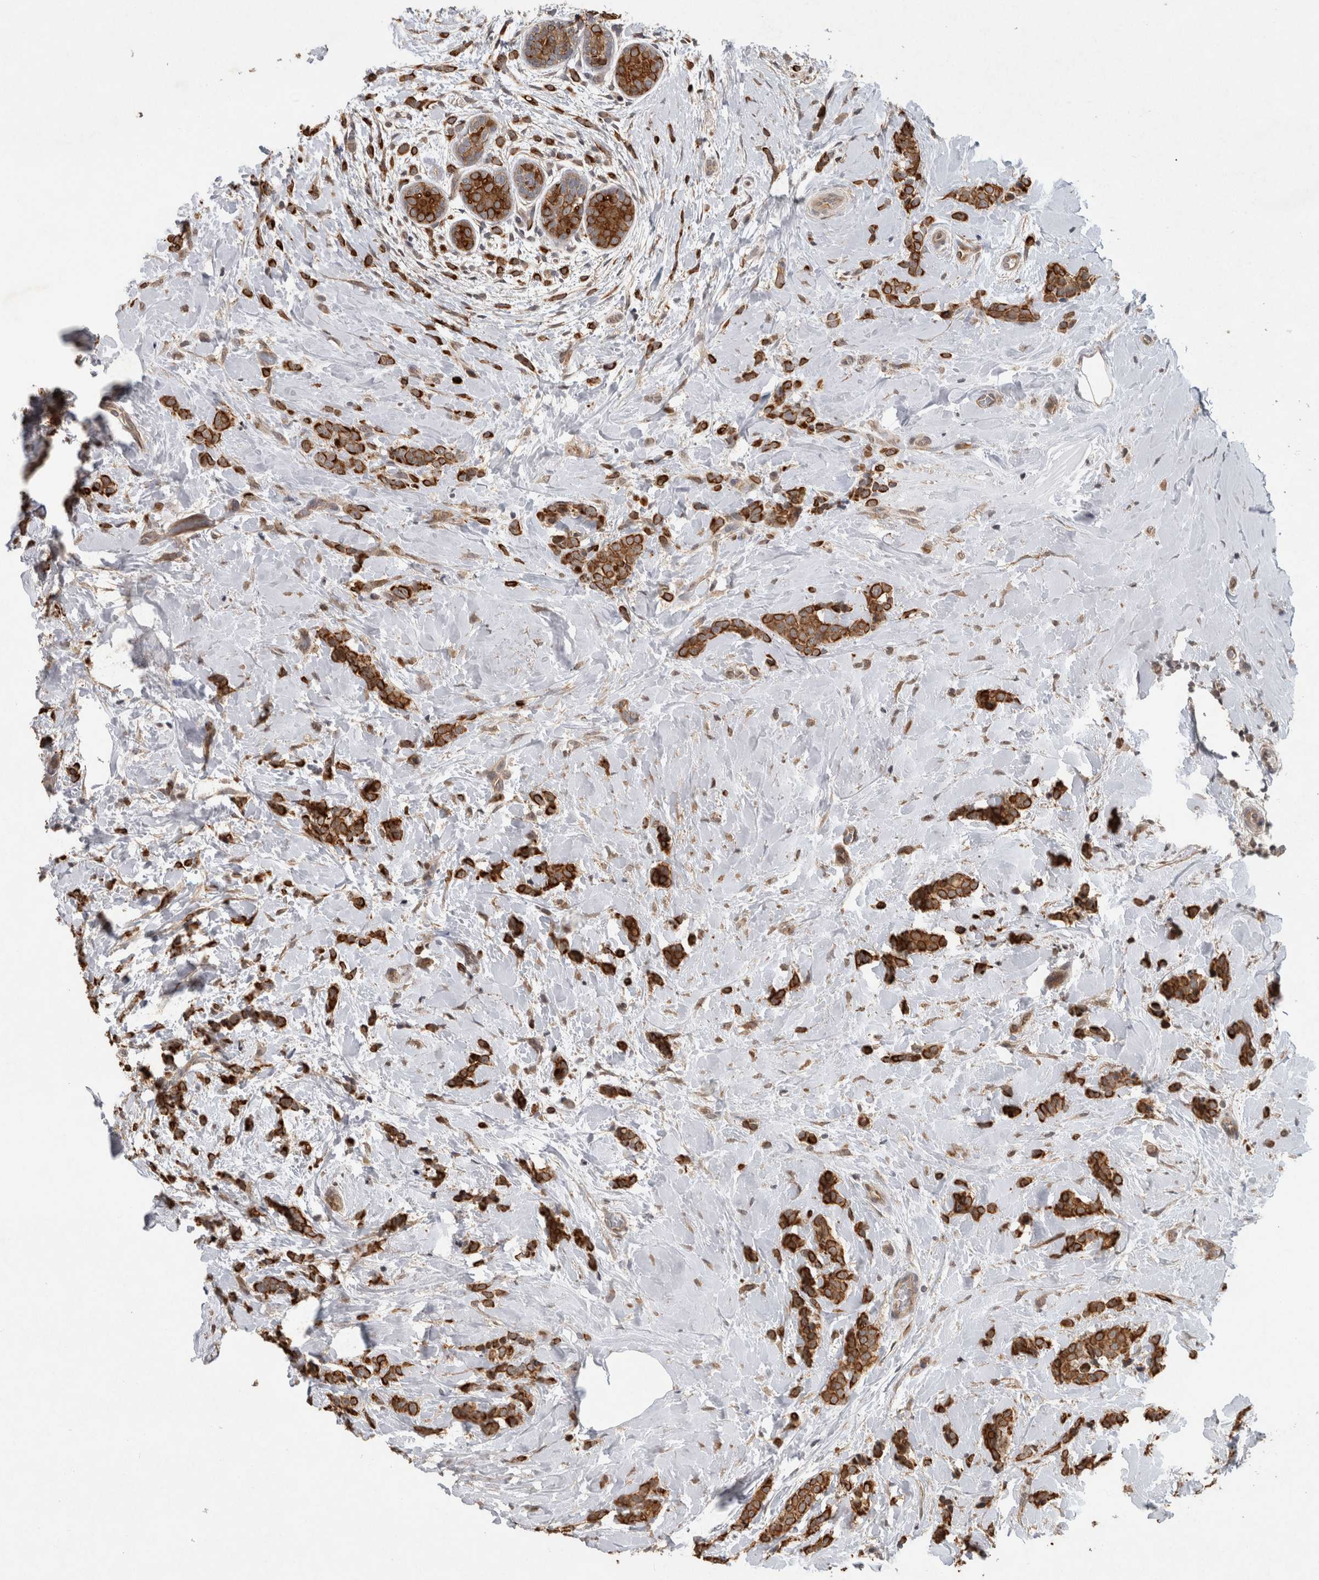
{"staining": {"intensity": "strong", "quantity": ">75%", "location": "cytoplasmic/membranous"}, "tissue": "breast cancer", "cell_type": "Tumor cells", "image_type": "cancer", "snomed": [{"axis": "morphology", "description": "Lobular carcinoma, in situ"}, {"axis": "morphology", "description": "Lobular carcinoma"}, {"axis": "topography", "description": "Breast"}], "caption": "Lobular carcinoma in situ (breast) stained with DAB (3,3'-diaminobenzidine) IHC shows high levels of strong cytoplasmic/membranous expression in about >75% of tumor cells. Immunohistochemistry (ihc) stains the protein of interest in brown and the nuclei are stained blue.", "gene": "RHPN1", "patient": {"sex": "female", "age": 41}}